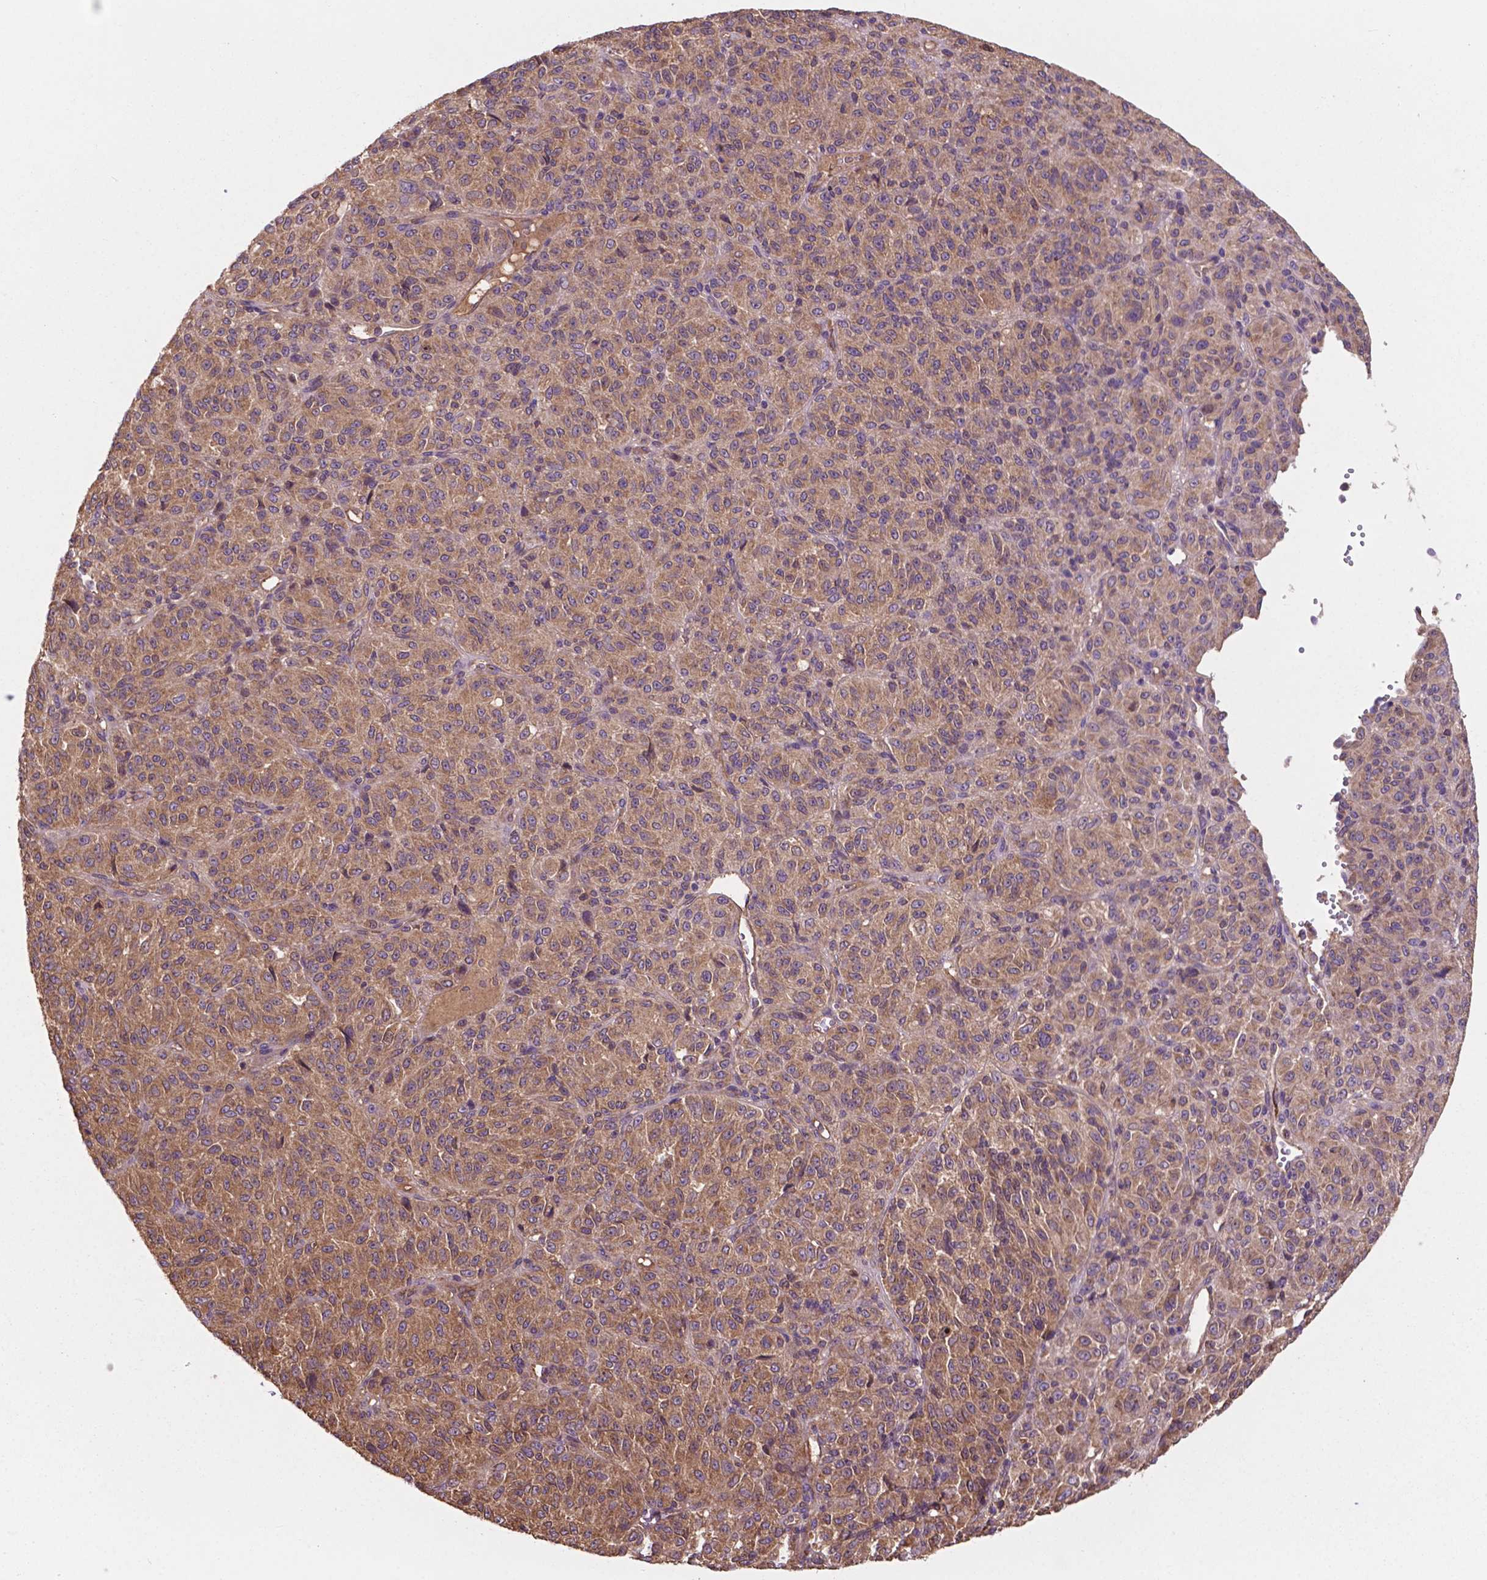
{"staining": {"intensity": "moderate", "quantity": ">75%", "location": "cytoplasmic/membranous"}, "tissue": "melanoma", "cell_type": "Tumor cells", "image_type": "cancer", "snomed": [{"axis": "morphology", "description": "Malignant melanoma, Metastatic site"}, {"axis": "topography", "description": "Brain"}], "caption": "Protein staining by immunohistochemistry exhibits moderate cytoplasmic/membranous expression in about >75% of tumor cells in malignant melanoma (metastatic site).", "gene": "GJA9", "patient": {"sex": "female", "age": 56}}